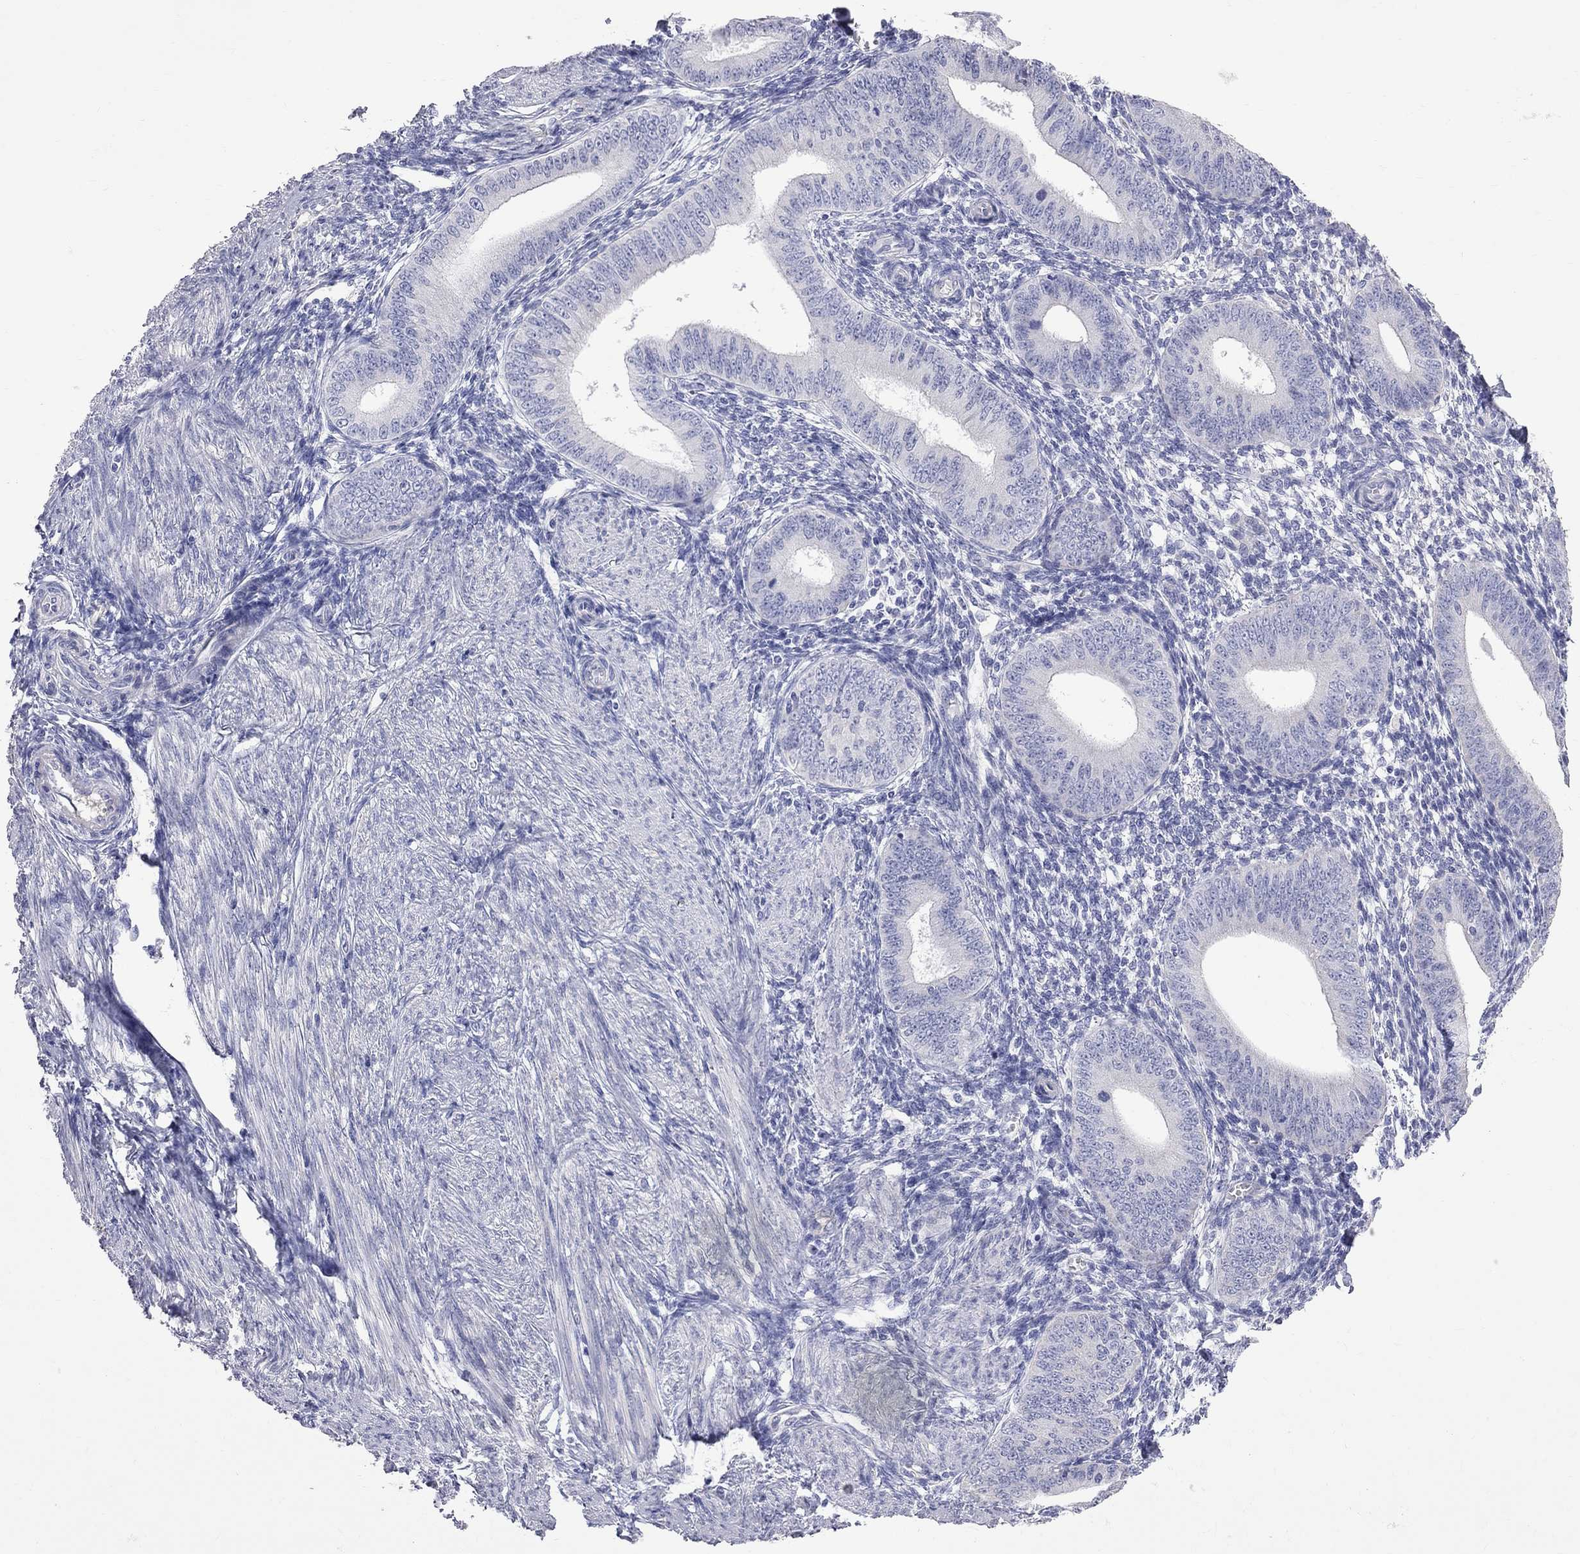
{"staining": {"intensity": "negative", "quantity": "none", "location": "none"}, "tissue": "endometrium", "cell_type": "Cells in endometrial stroma", "image_type": "normal", "snomed": [{"axis": "morphology", "description": "Normal tissue, NOS"}, {"axis": "topography", "description": "Endometrium"}], "caption": "This is an immunohistochemistry histopathology image of benign endometrium. There is no positivity in cells in endometrial stroma.", "gene": "KCND2", "patient": {"sex": "female", "age": 39}}